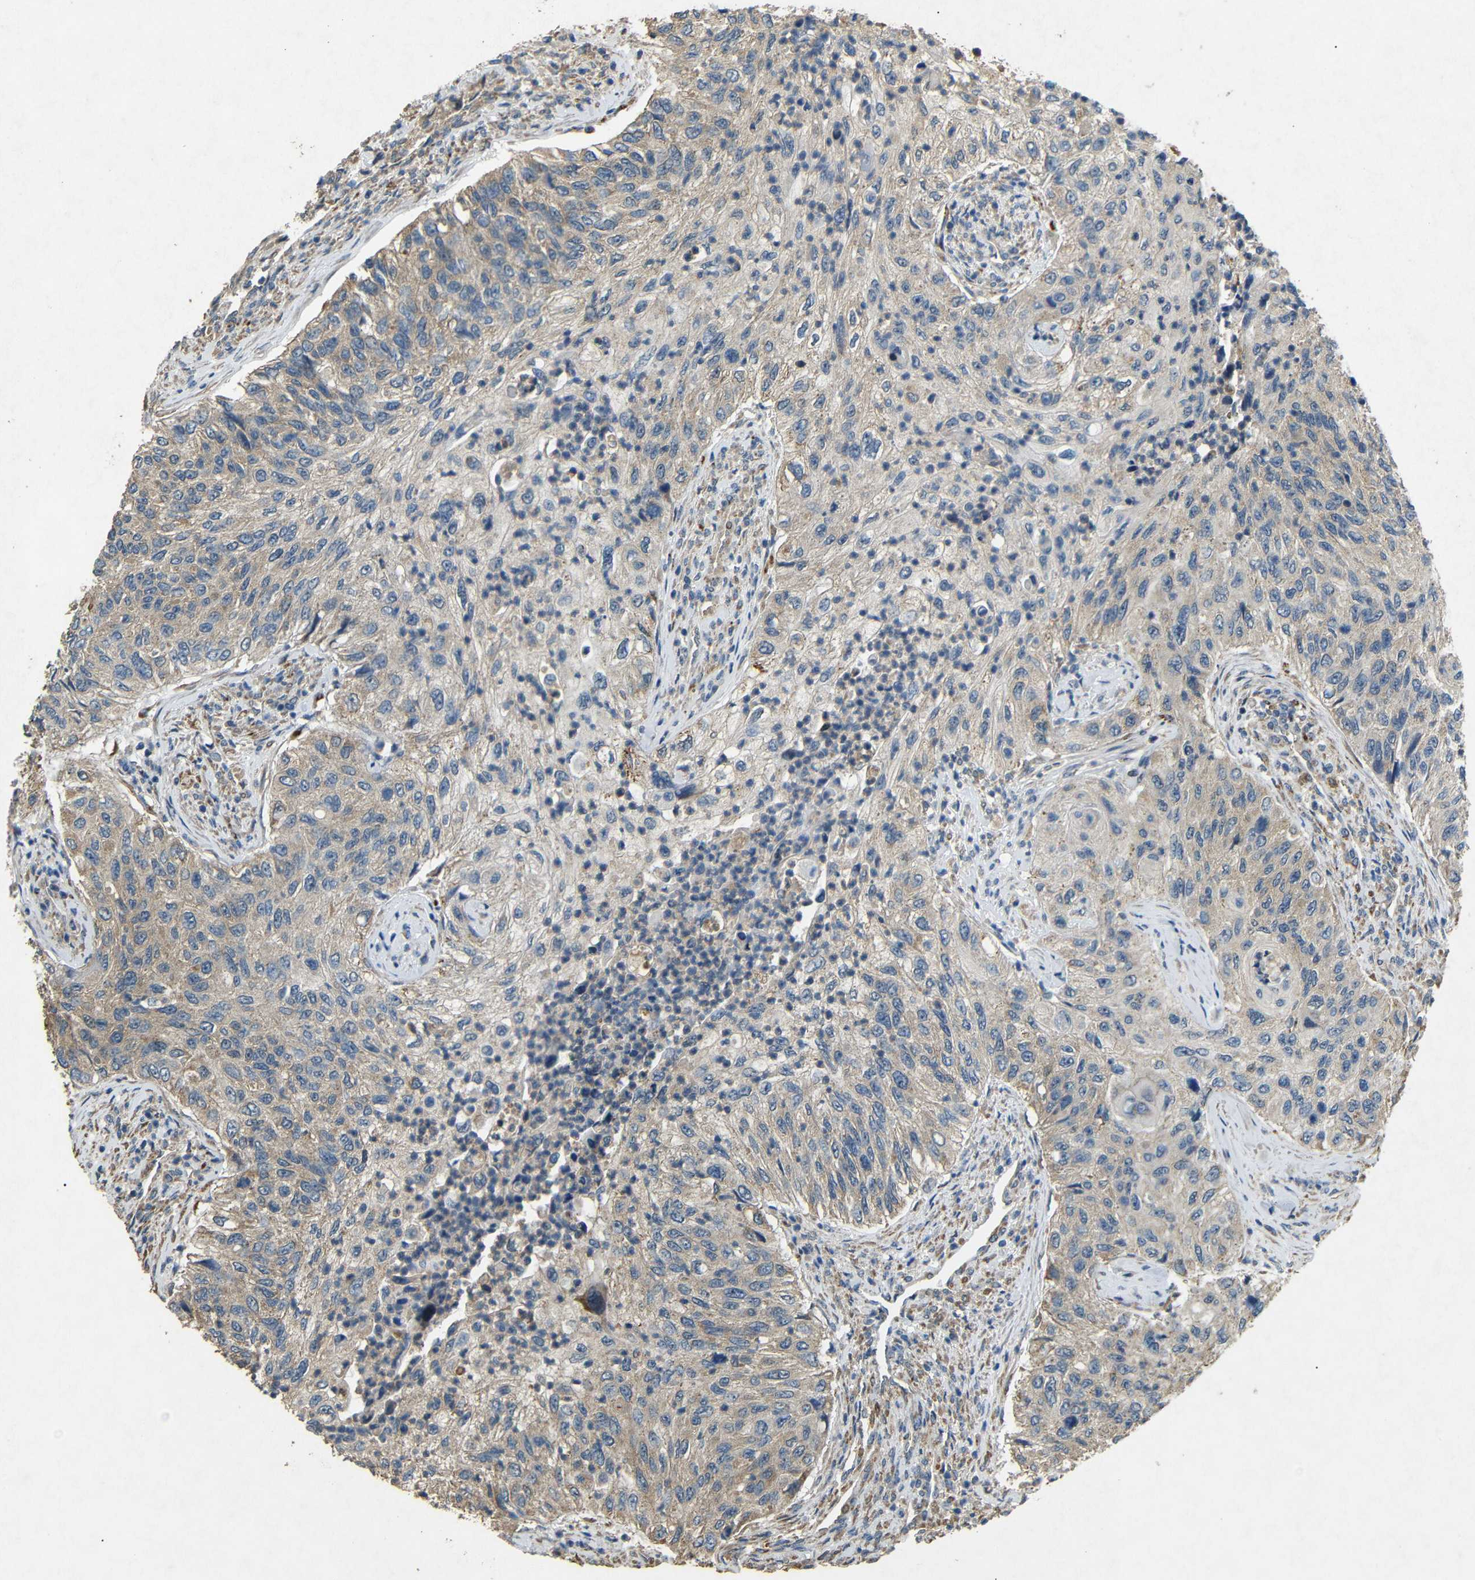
{"staining": {"intensity": "moderate", "quantity": "25%-75%", "location": "cytoplasmic/membranous"}, "tissue": "urothelial cancer", "cell_type": "Tumor cells", "image_type": "cancer", "snomed": [{"axis": "morphology", "description": "Urothelial carcinoma, High grade"}, {"axis": "topography", "description": "Urinary bladder"}], "caption": "Immunohistochemical staining of urothelial cancer shows medium levels of moderate cytoplasmic/membranous protein staining in about 25%-75% of tumor cells.", "gene": "BNIP3", "patient": {"sex": "female", "age": 60}}